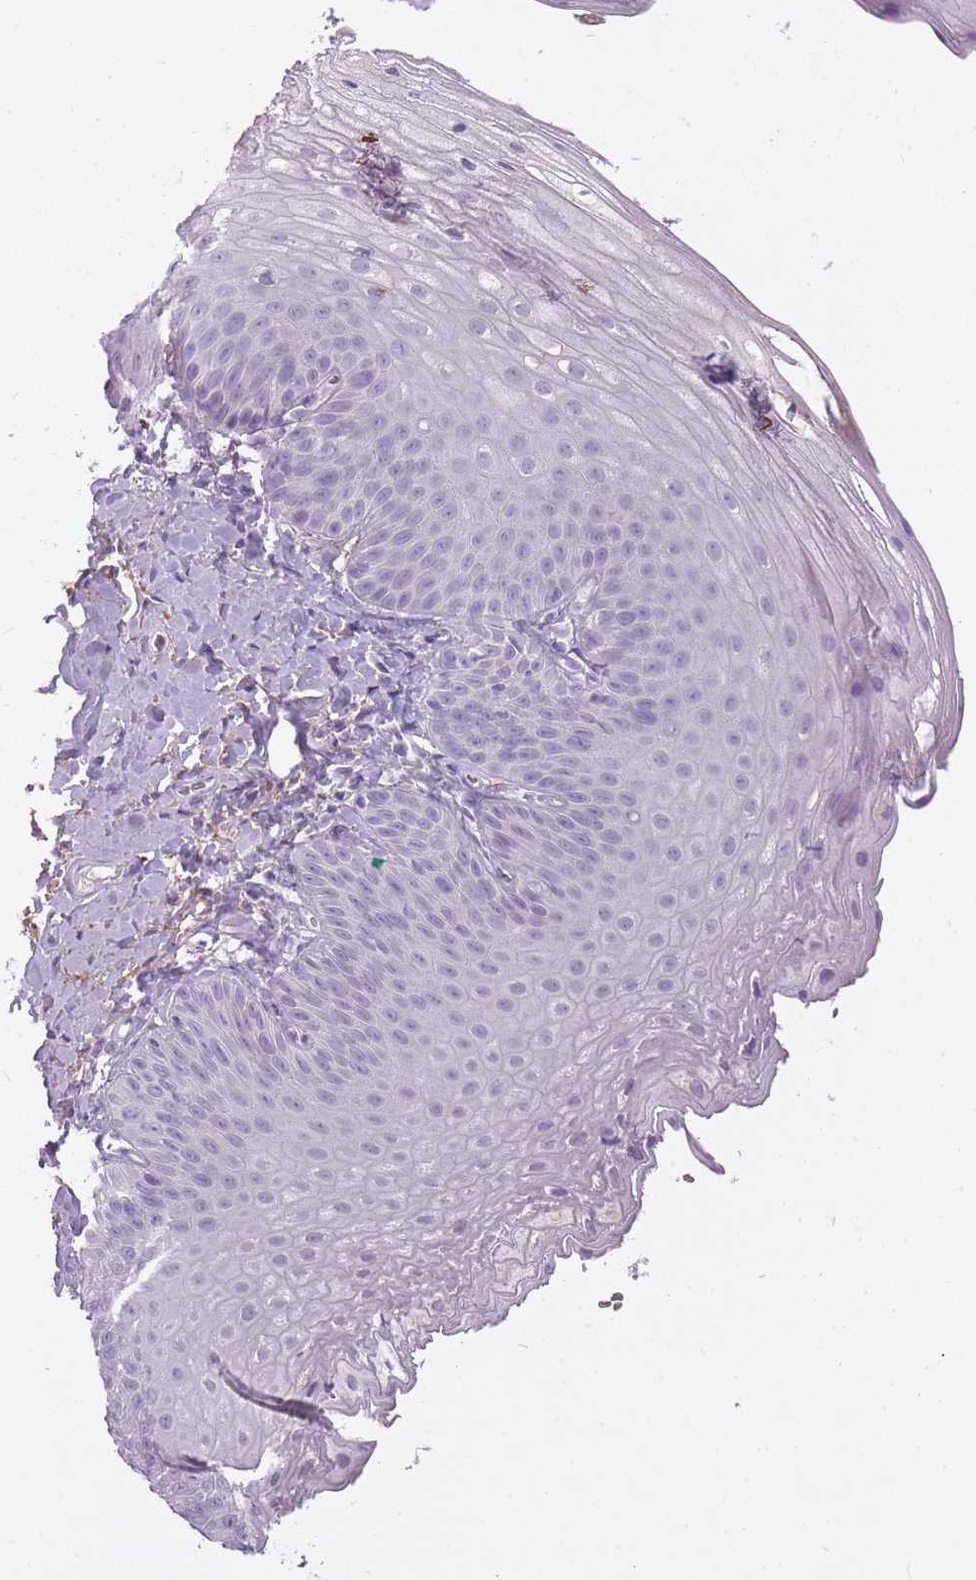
{"staining": {"intensity": "negative", "quantity": "none", "location": "none"}, "tissue": "skin", "cell_type": "Epidermal cells", "image_type": "normal", "snomed": [{"axis": "morphology", "description": "Normal tissue, NOS"}, {"axis": "morphology", "description": "Hemorrhoids"}, {"axis": "morphology", "description": "Inflammation, NOS"}, {"axis": "topography", "description": "Anal"}], "caption": "A high-resolution micrograph shows immunohistochemistry staining of normal skin, which displays no significant expression in epidermal cells. (DAB IHC visualized using brightfield microscopy, high magnification).", "gene": "RFX4", "patient": {"sex": "male", "age": 60}}